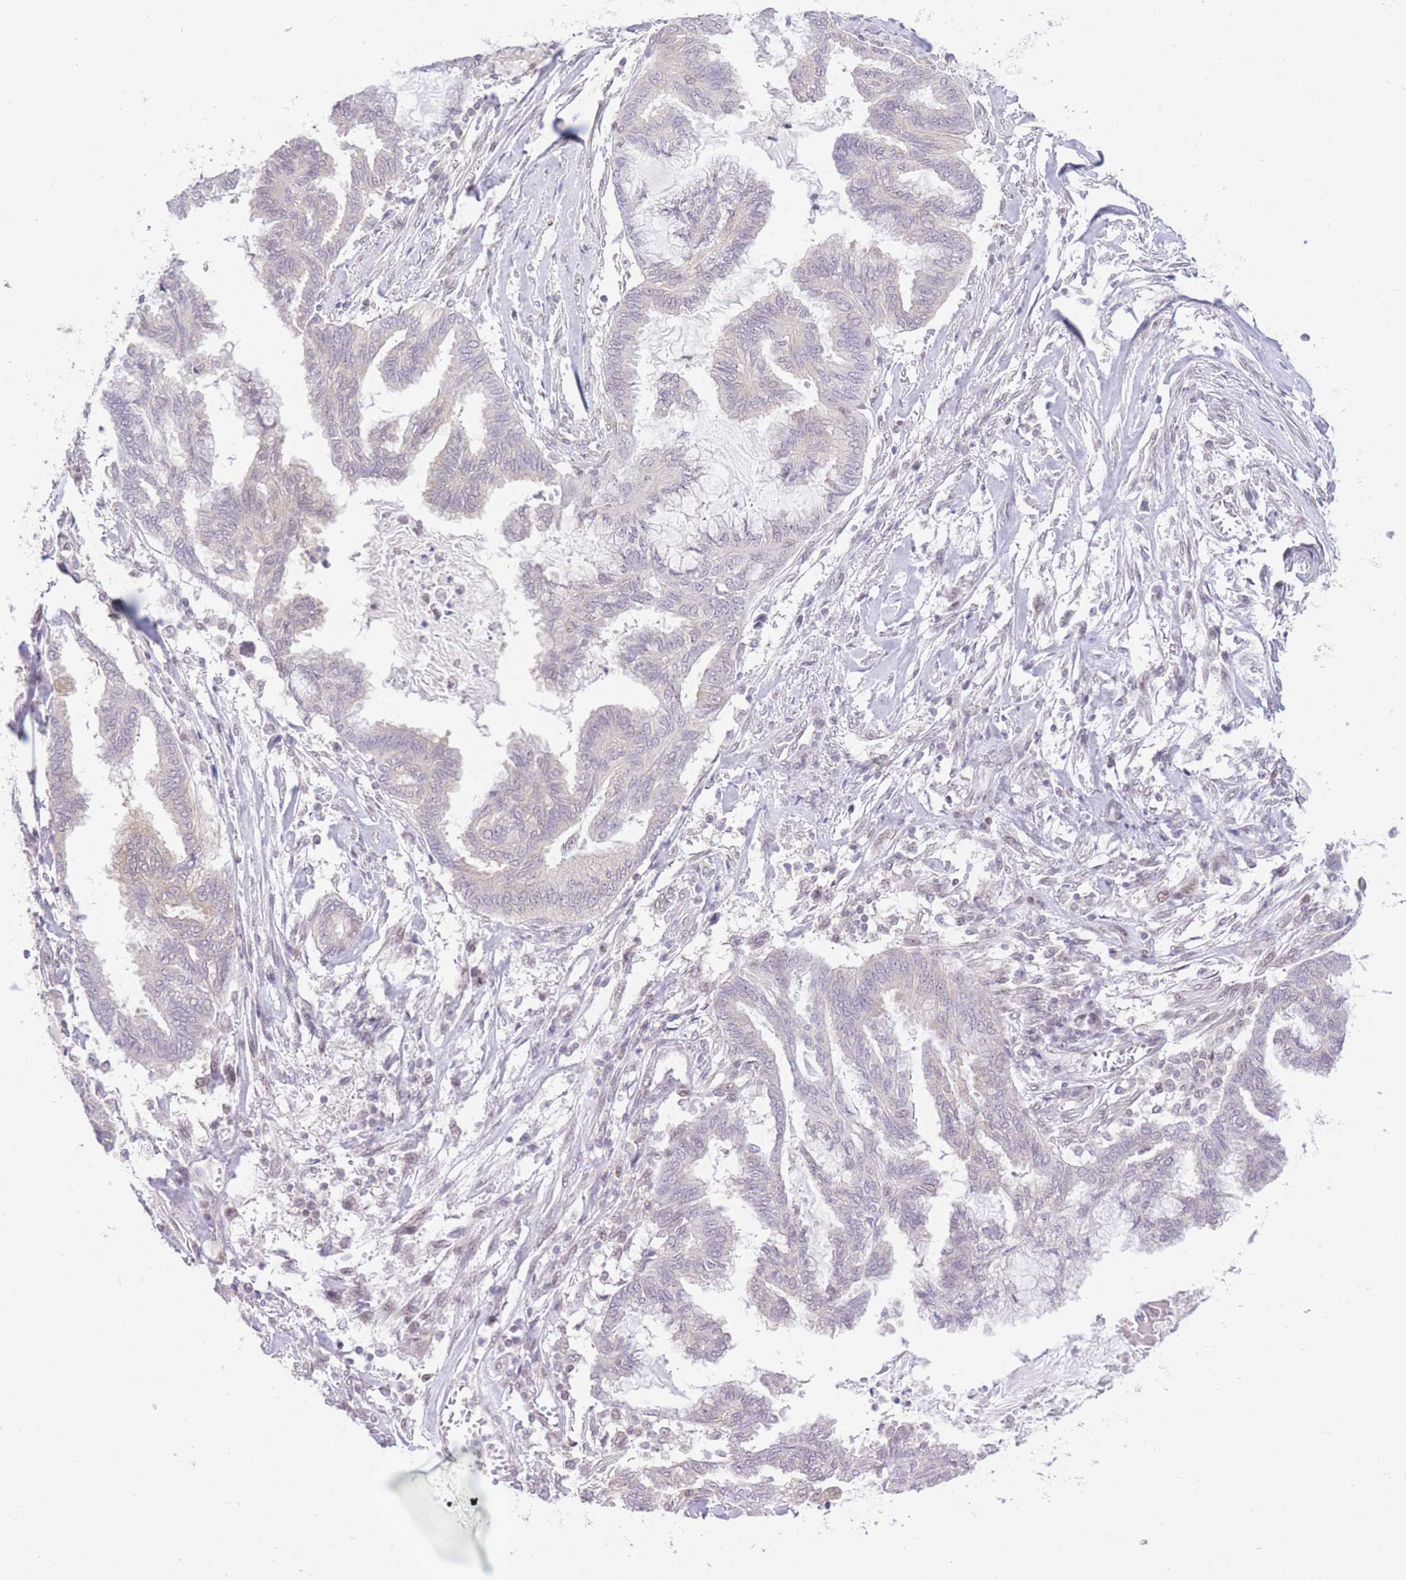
{"staining": {"intensity": "weak", "quantity": "<25%", "location": "cytoplasmic/membranous"}, "tissue": "endometrial cancer", "cell_type": "Tumor cells", "image_type": "cancer", "snomed": [{"axis": "morphology", "description": "Adenocarcinoma, NOS"}, {"axis": "topography", "description": "Endometrium"}], "caption": "DAB immunohistochemical staining of endometrial adenocarcinoma demonstrates no significant positivity in tumor cells.", "gene": "STK39", "patient": {"sex": "female", "age": 86}}